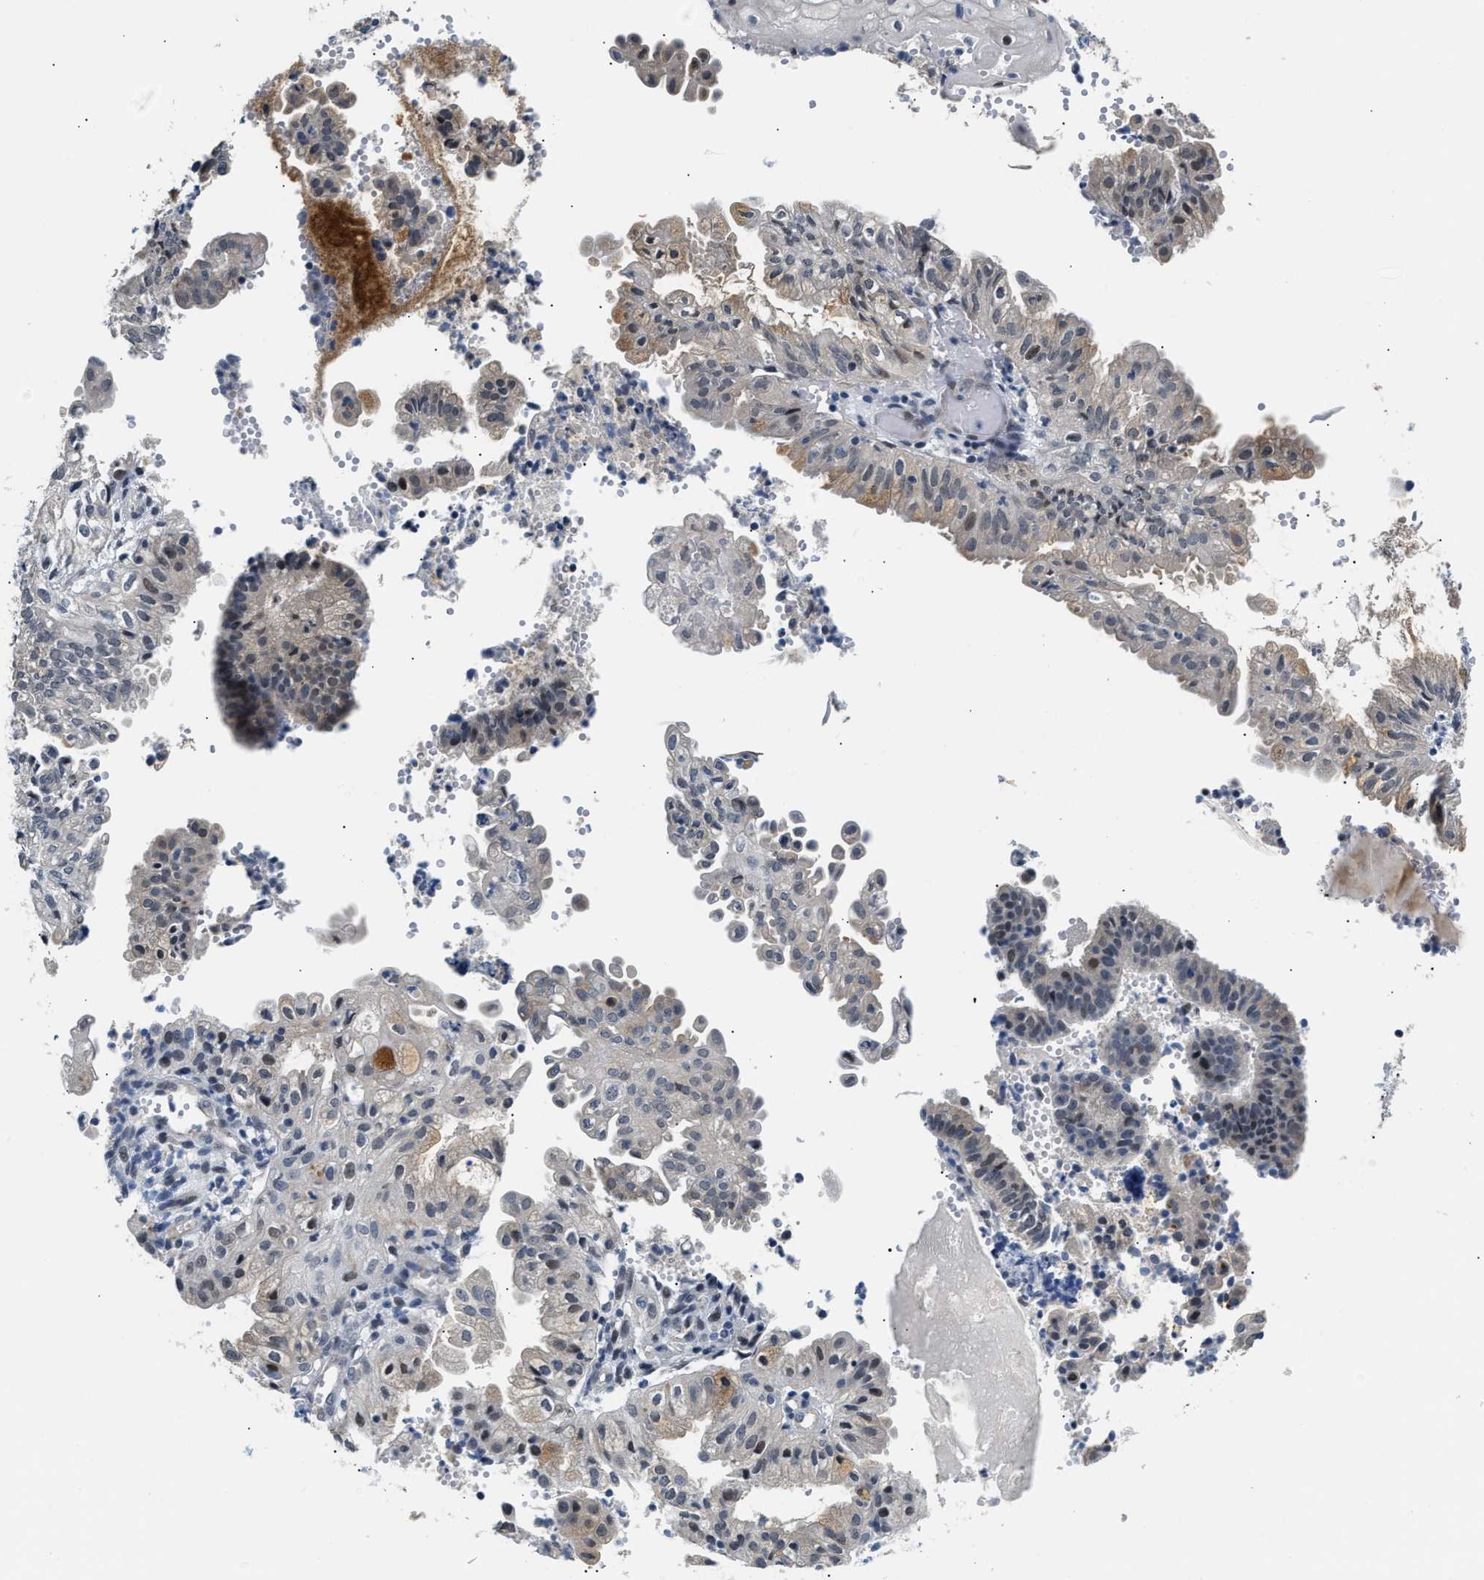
{"staining": {"intensity": "weak", "quantity": "25%-75%", "location": "cytoplasmic/membranous"}, "tissue": "endometrial cancer", "cell_type": "Tumor cells", "image_type": "cancer", "snomed": [{"axis": "morphology", "description": "Adenocarcinoma, NOS"}, {"axis": "topography", "description": "Endometrium"}], "caption": "Tumor cells display low levels of weak cytoplasmic/membranous expression in about 25%-75% of cells in endometrial cancer (adenocarcinoma).", "gene": "PPM1H", "patient": {"sex": "female", "age": 55}}